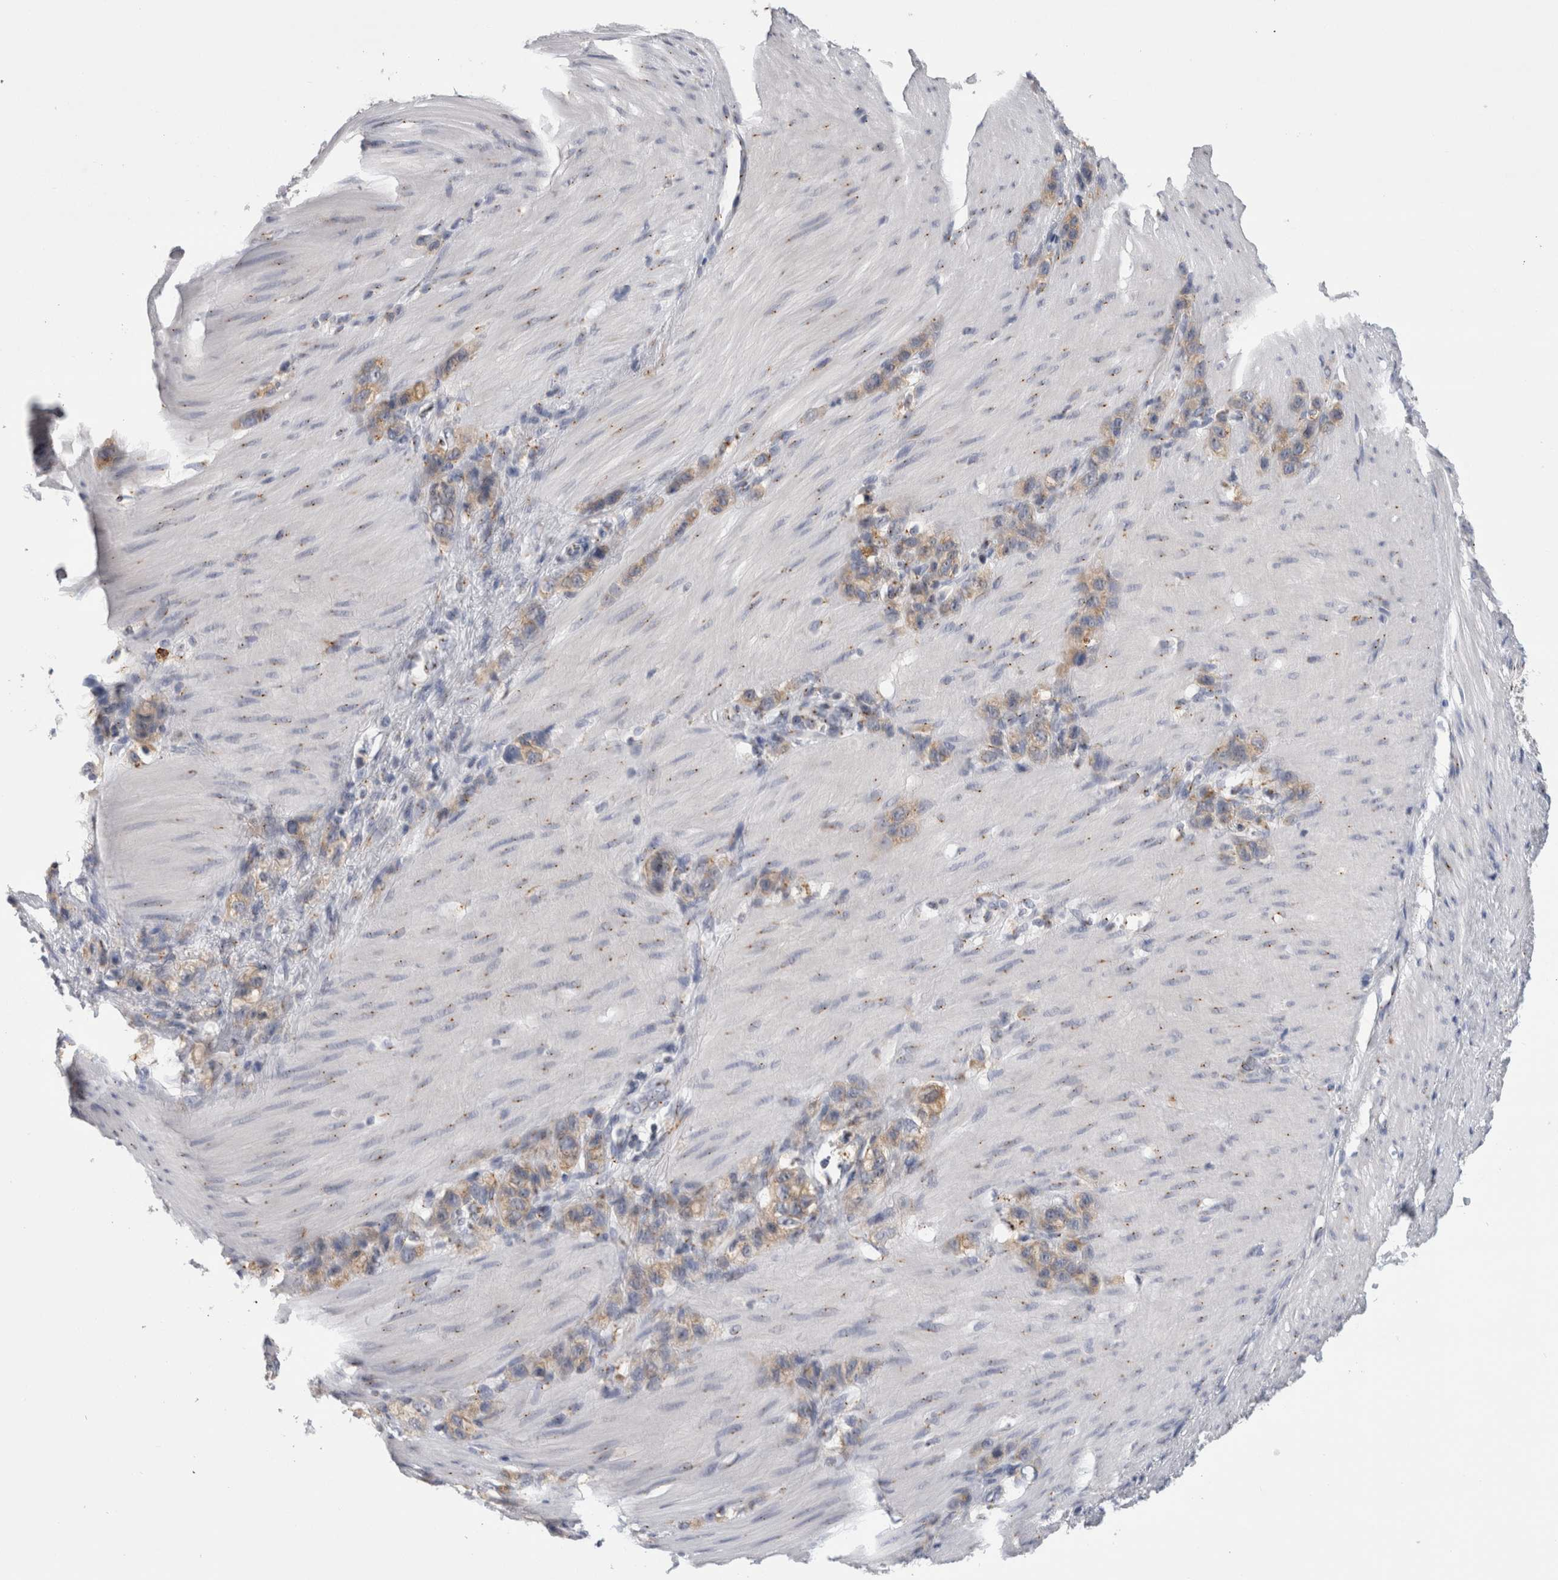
{"staining": {"intensity": "weak", "quantity": ">75%", "location": "cytoplasmic/membranous"}, "tissue": "stomach cancer", "cell_type": "Tumor cells", "image_type": "cancer", "snomed": [{"axis": "morphology", "description": "Normal tissue, NOS"}, {"axis": "morphology", "description": "Adenocarcinoma, NOS"}, {"axis": "morphology", "description": "Adenocarcinoma, High grade"}, {"axis": "topography", "description": "Stomach, upper"}, {"axis": "topography", "description": "Stomach"}], "caption": "The micrograph displays immunohistochemical staining of stomach adenocarcinoma. There is weak cytoplasmic/membranous staining is appreciated in approximately >75% of tumor cells.", "gene": "AKAP9", "patient": {"sex": "female", "age": 65}}